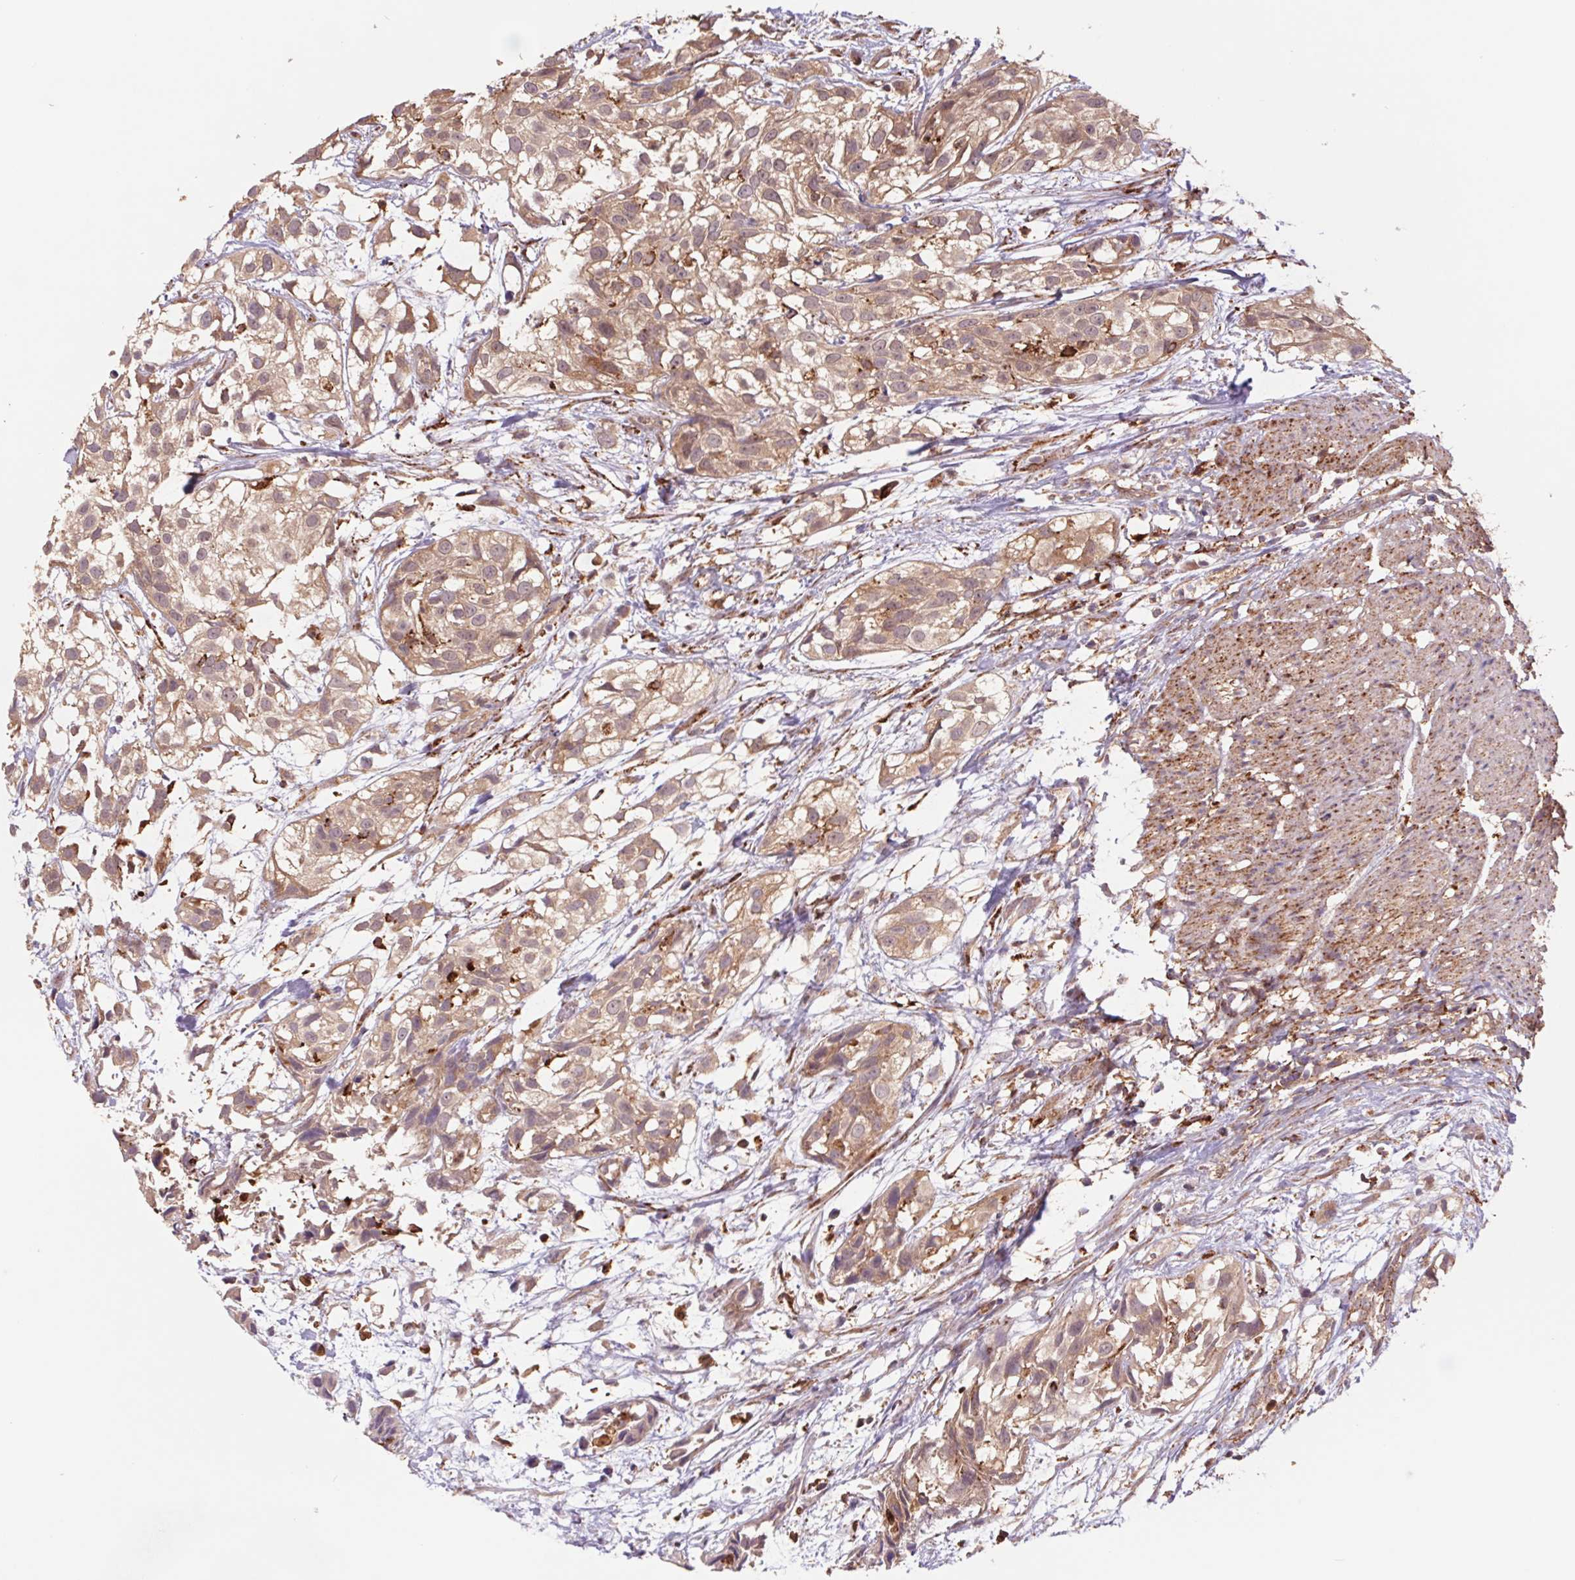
{"staining": {"intensity": "weak", "quantity": ">75%", "location": "cytoplasmic/membranous"}, "tissue": "urothelial cancer", "cell_type": "Tumor cells", "image_type": "cancer", "snomed": [{"axis": "morphology", "description": "Urothelial carcinoma, High grade"}, {"axis": "topography", "description": "Urinary bladder"}], "caption": "A photomicrograph showing weak cytoplasmic/membranous staining in approximately >75% of tumor cells in urothelial cancer, as visualized by brown immunohistochemical staining.", "gene": "URM1", "patient": {"sex": "male", "age": 56}}